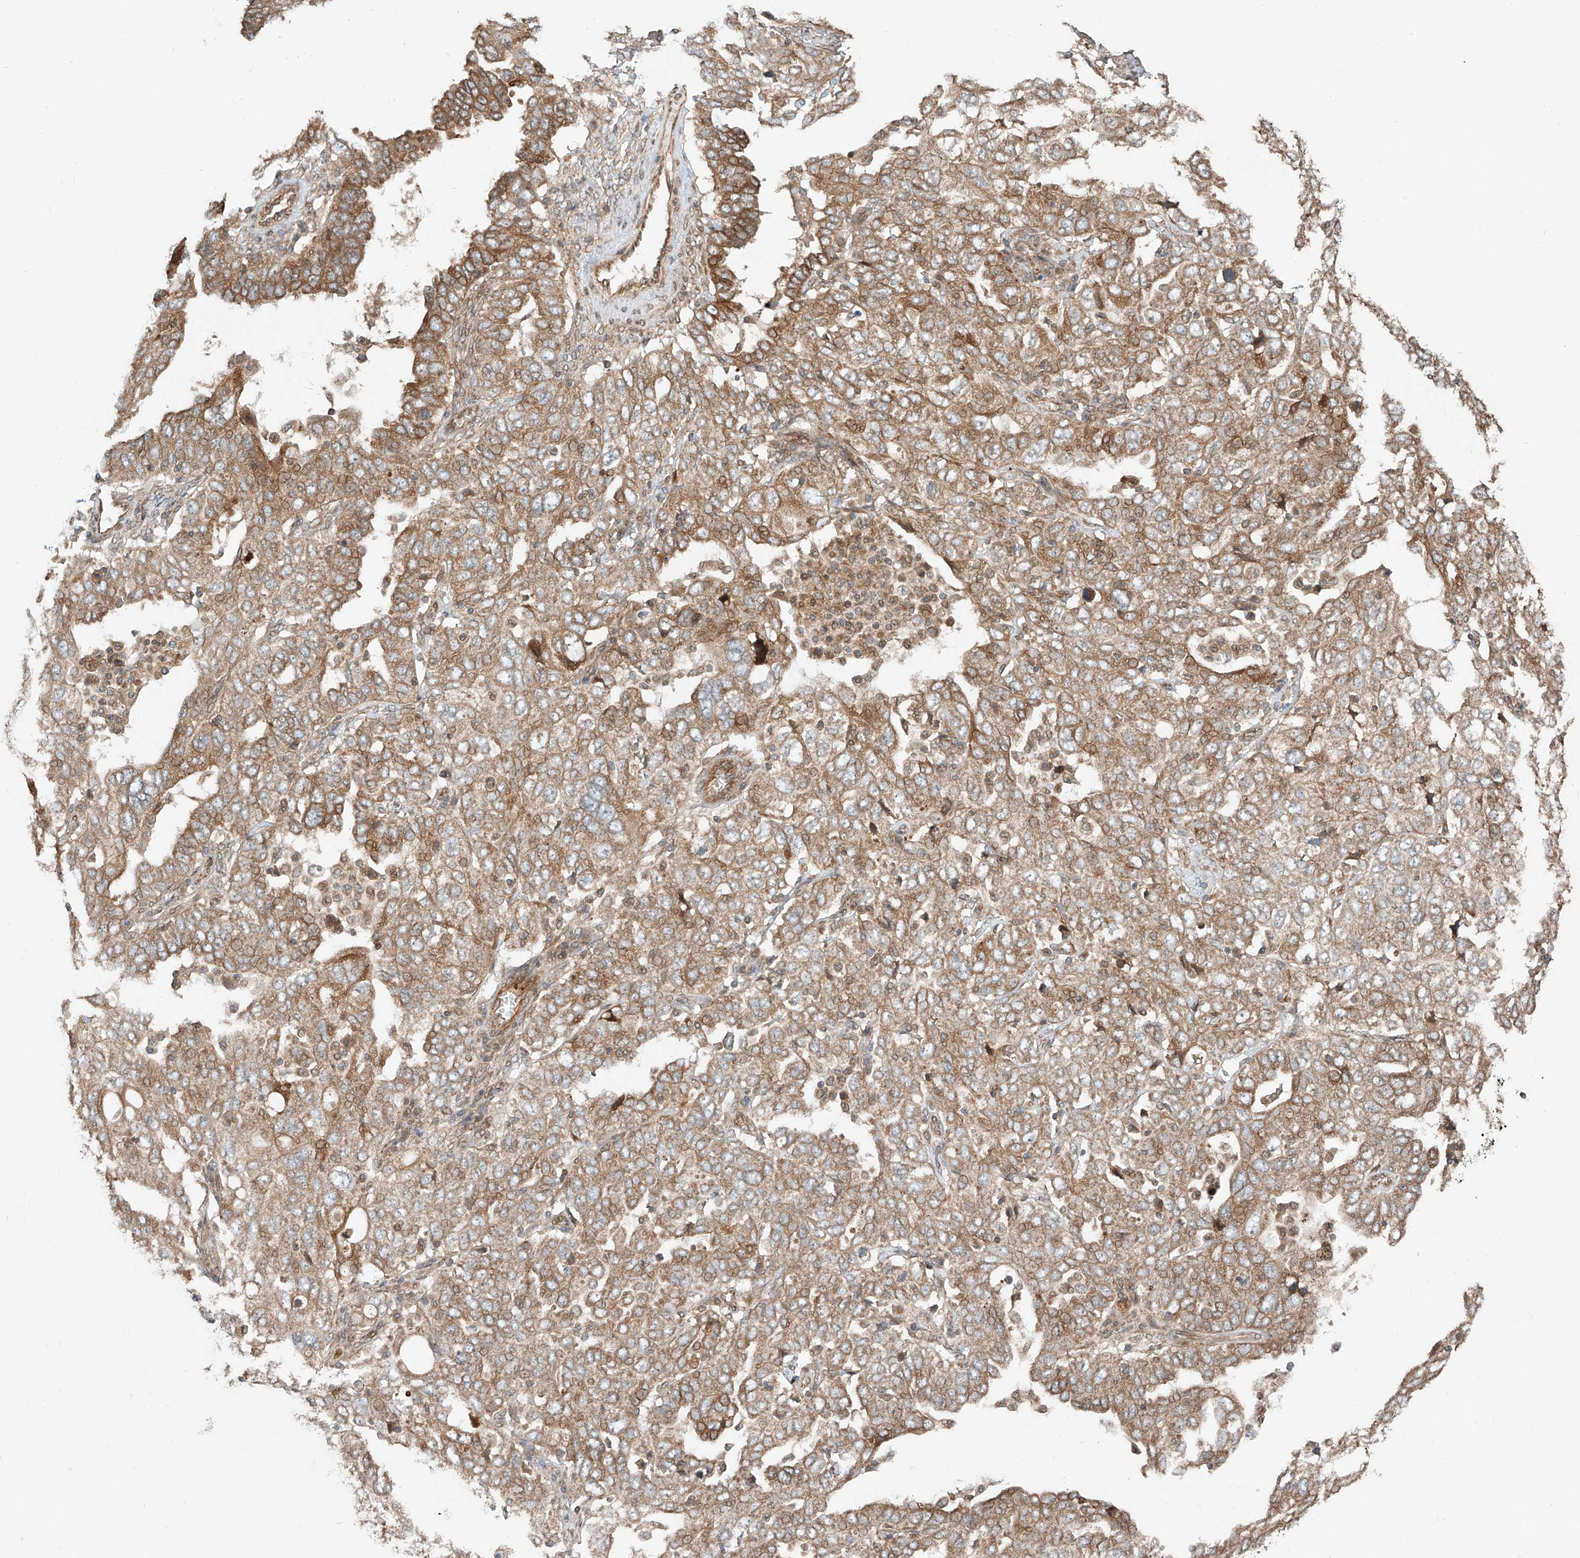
{"staining": {"intensity": "moderate", "quantity": ">75%", "location": "cytoplasmic/membranous"}, "tissue": "ovarian cancer", "cell_type": "Tumor cells", "image_type": "cancer", "snomed": [{"axis": "morphology", "description": "Carcinoma, endometroid"}, {"axis": "topography", "description": "Ovary"}], "caption": "Moderate cytoplasmic/membranous protein expression is identified in approximately >75% of tumor cells in ovarian cancer. Nuclei are stained in blue.", "gene": "CEP162", "patient": {"sex": "female", "age": 62}}